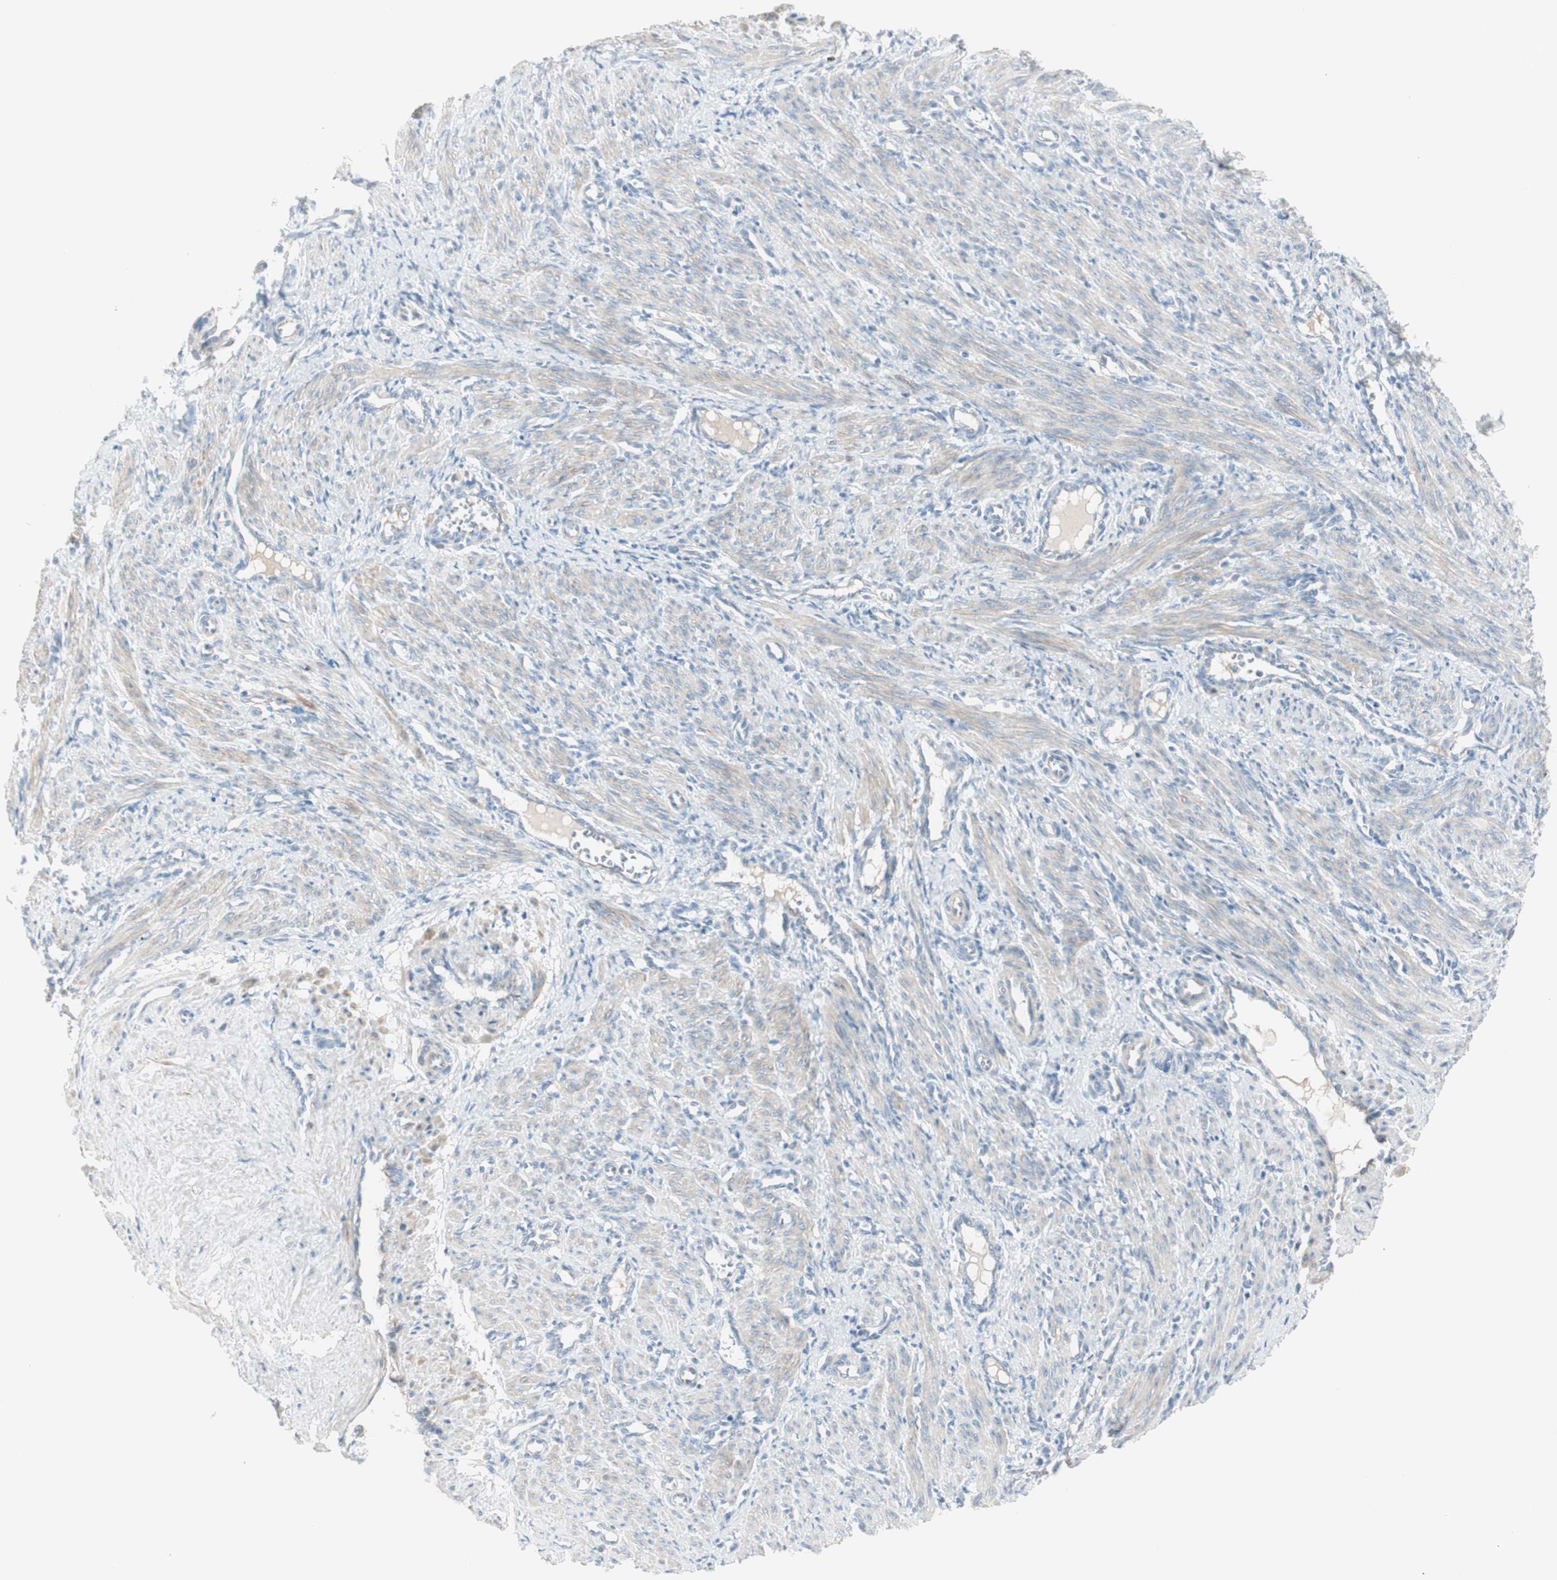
{"staining": {"intensity": "weak", "quantity": "25%-75%", "location": "cytoplasmic/membranous"}, "tissue": "smooth muscle", "cell_type": "Smooth muscle cells", "image_type": "normal", "snomed": [{"axis": "morphology", "description": "Normal tissue, NOS"}, {"axis": "topography", "description": "Endometrium"}], "caption": "The micrograph reveals a brown stain indicating the presence of a protein in the cytoplasmic/membranous of smooth muscle cells in smooth muscle. (DAB IHC with brightfield microscopy, high magnification).", "gene": "CDHR5", "patient": {"sex": "female", "age": 33}}